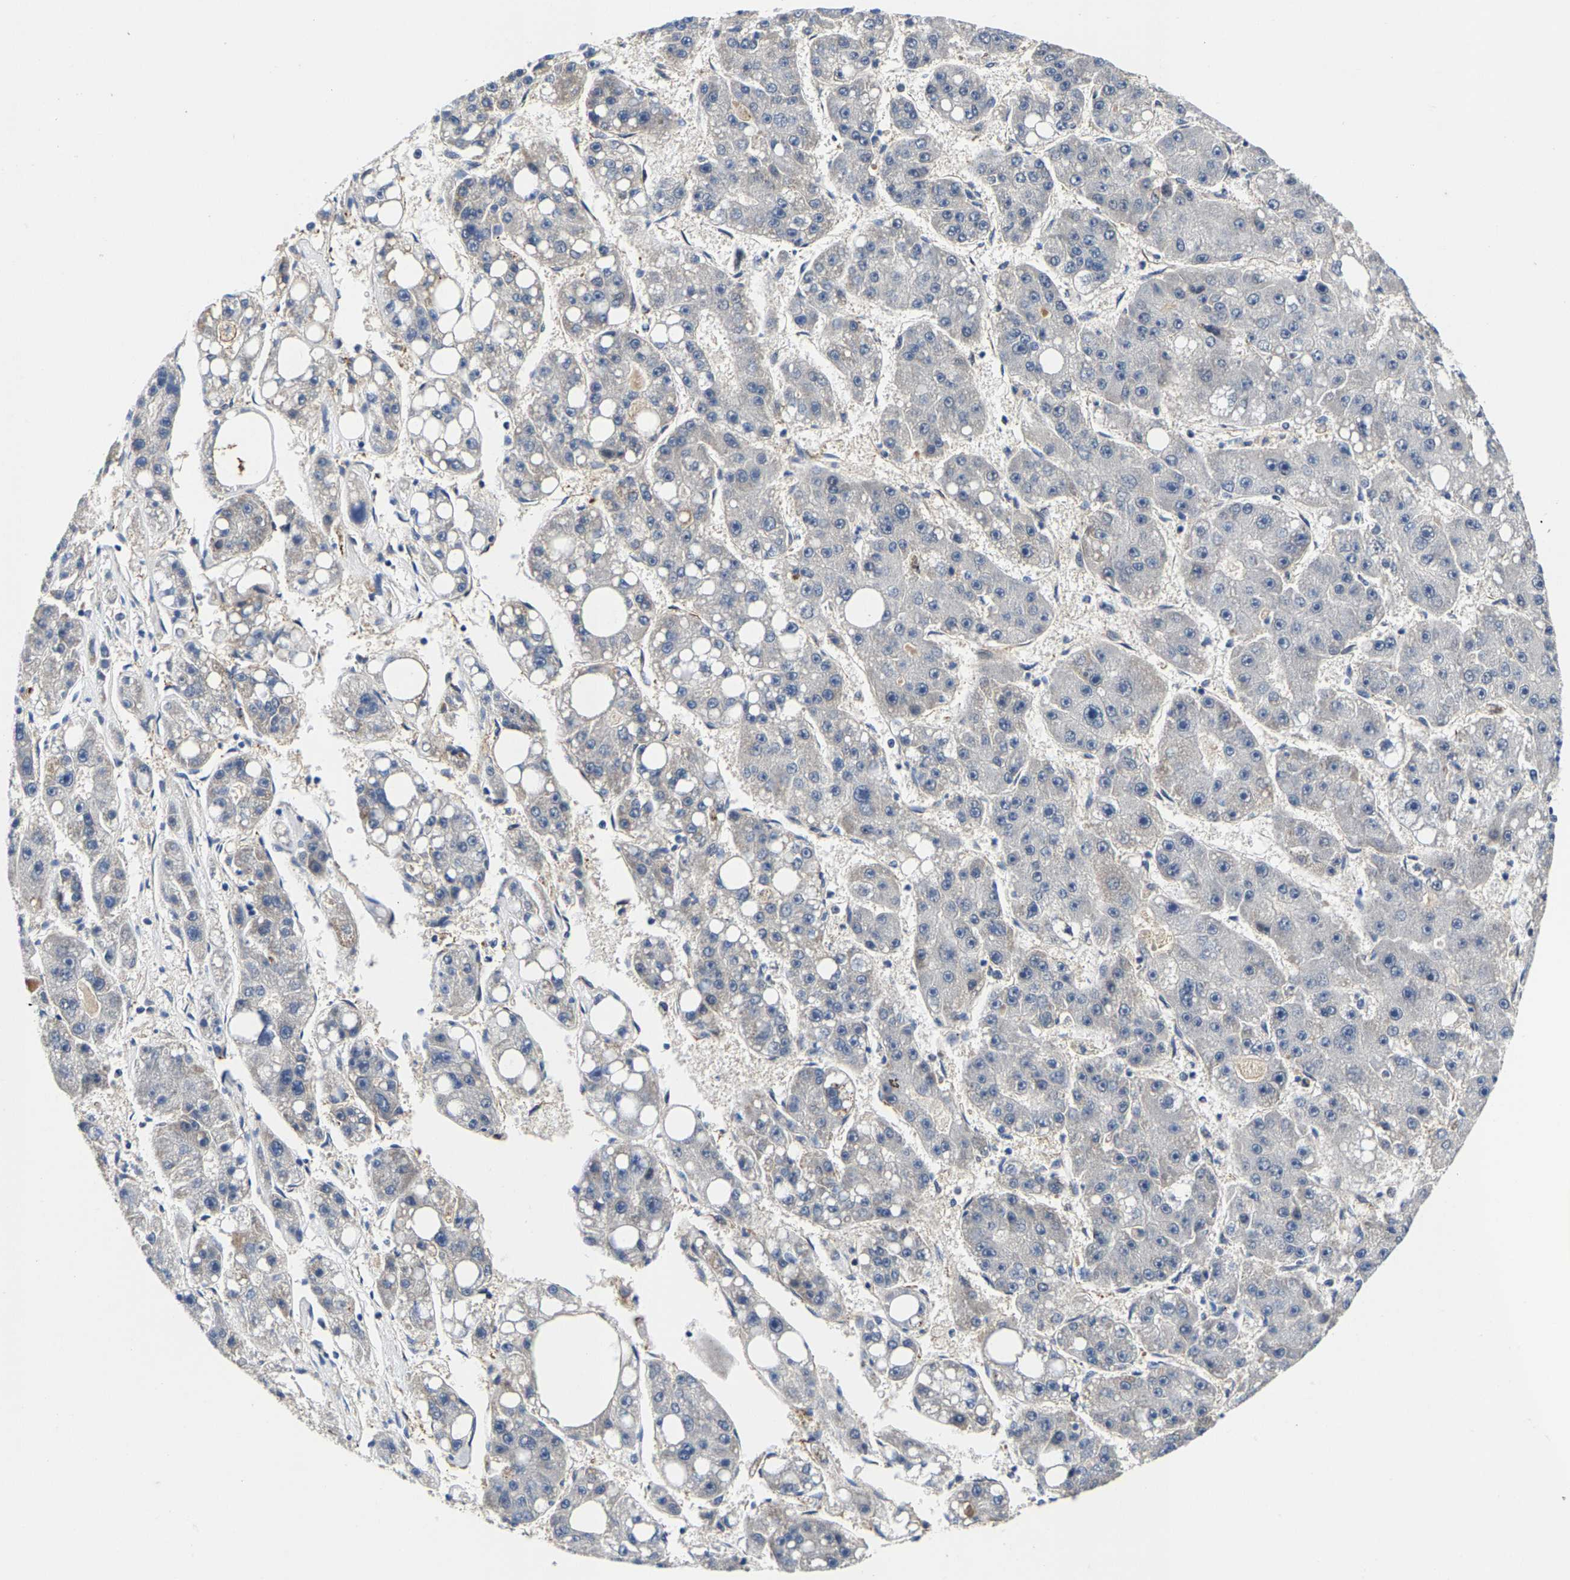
{"staining": {"intensity": "negative", "quantity": "none", "location": "none"}, "tissue": "liver cancer", "cell_type": "Tumor cells", "image_type": "cancer", "snomed": [{"axis": "morphology", "description": "Carcinoma, Hepatocellular, NOS"}, {"axis": "topography", "description": "Liver"}], "caption": "DAB (3,3'-diaminobenzidine) immunohistochemical staining of human liver hepatocellular carcinoma exhibits no significant expression in tumor cells.", "gene": "GTPBP10", "patient": {"sex": "female", "age": 61}}